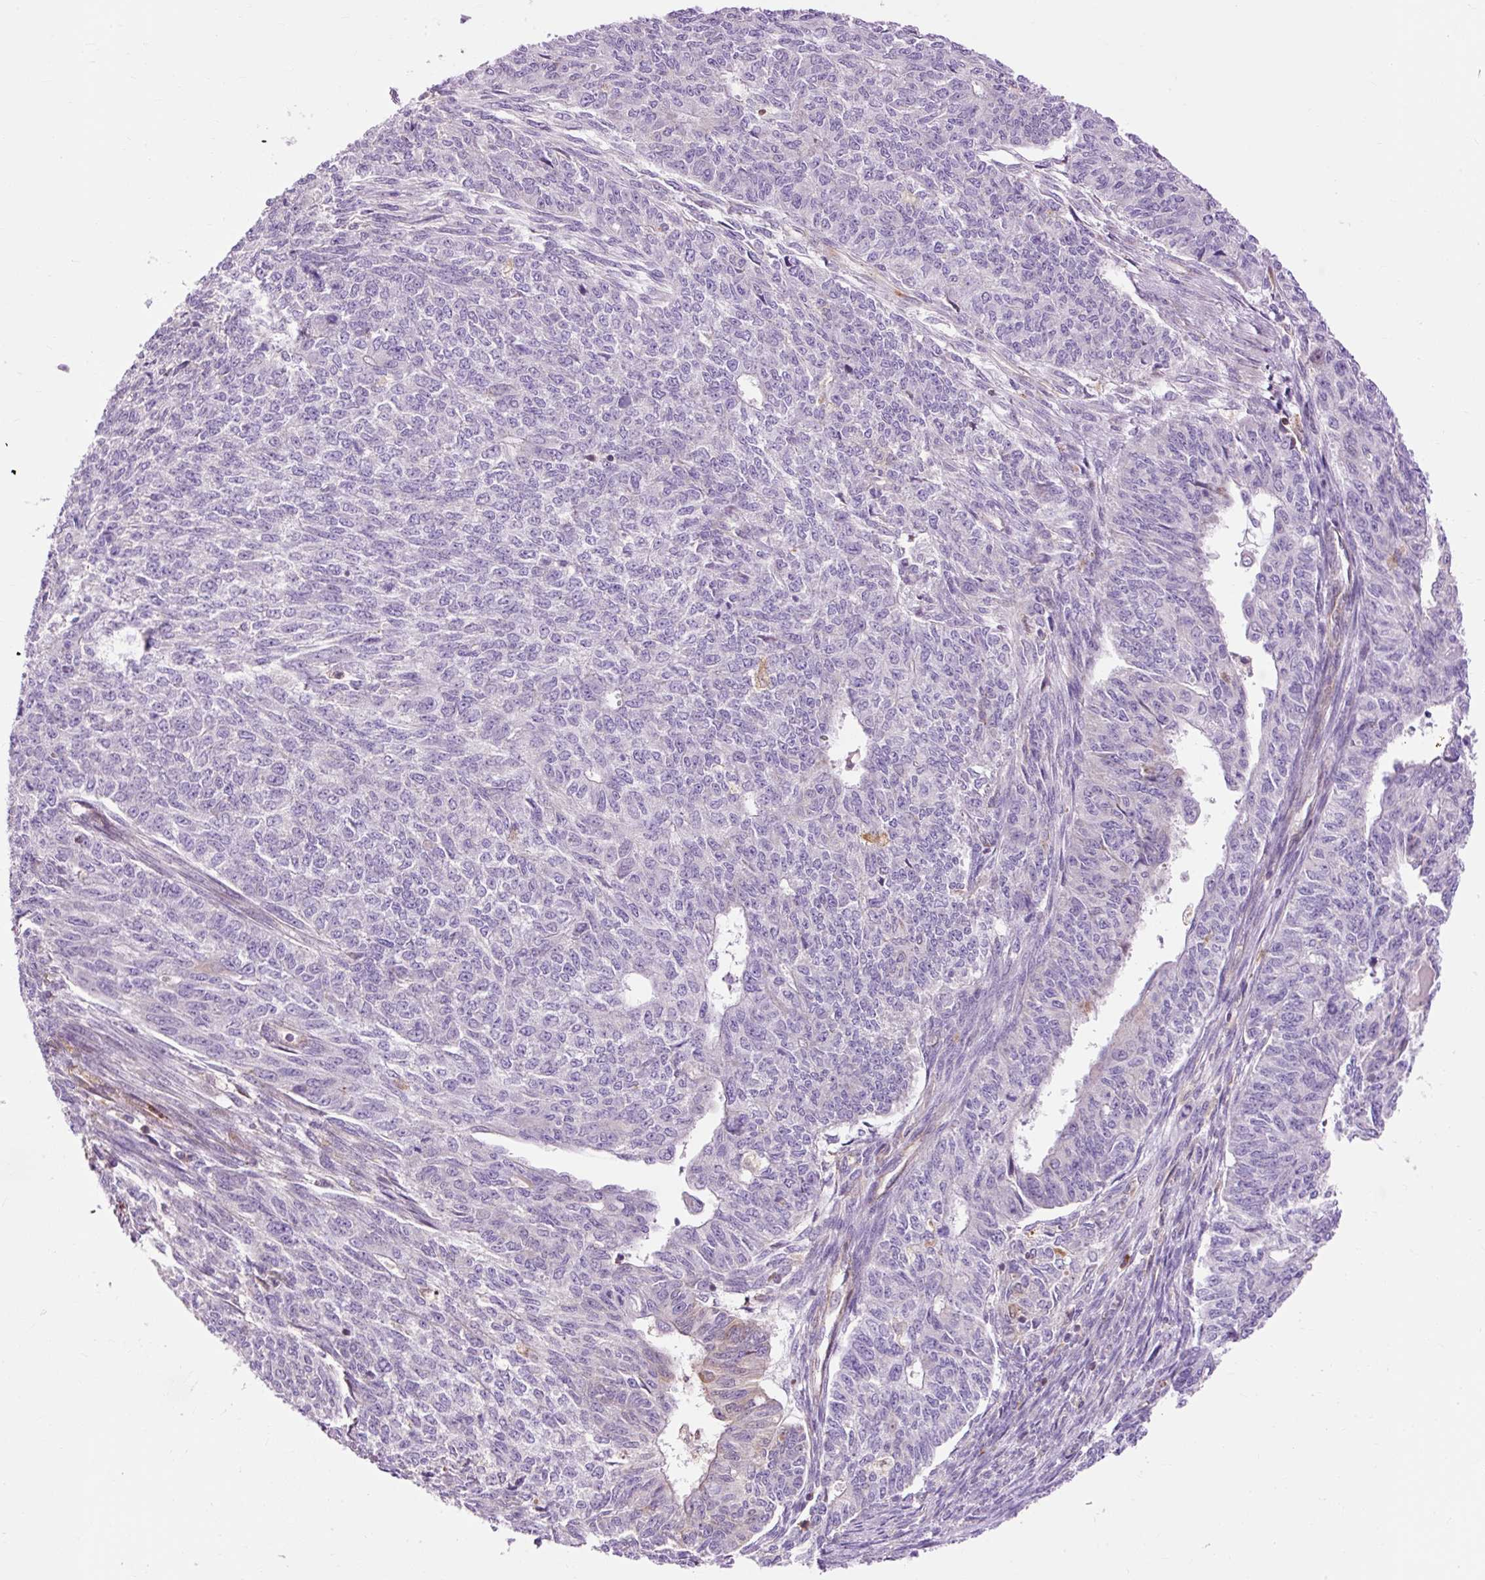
{"staining": {"intensity": "negative", "quantity": "none", "location": "none"}, "tissue": "endometrial cancer", "cell_type": "Tumor cells", "image_type": "cancer", "snomed": [{"axis": "morphology", "description": "Adenocarcinoma, NOS"}, {"axis": "topography", "description": "Endometrium"}], "caption": "Immunohistochemical staining of human endometrial cancer (adenocarcinoma) reveals no significant positivity in tumor cells. (DAB immunohistochemistry (IHC), high magnification).", "gene": "CD83", "patient": {"sex": "female", "age": 32}}